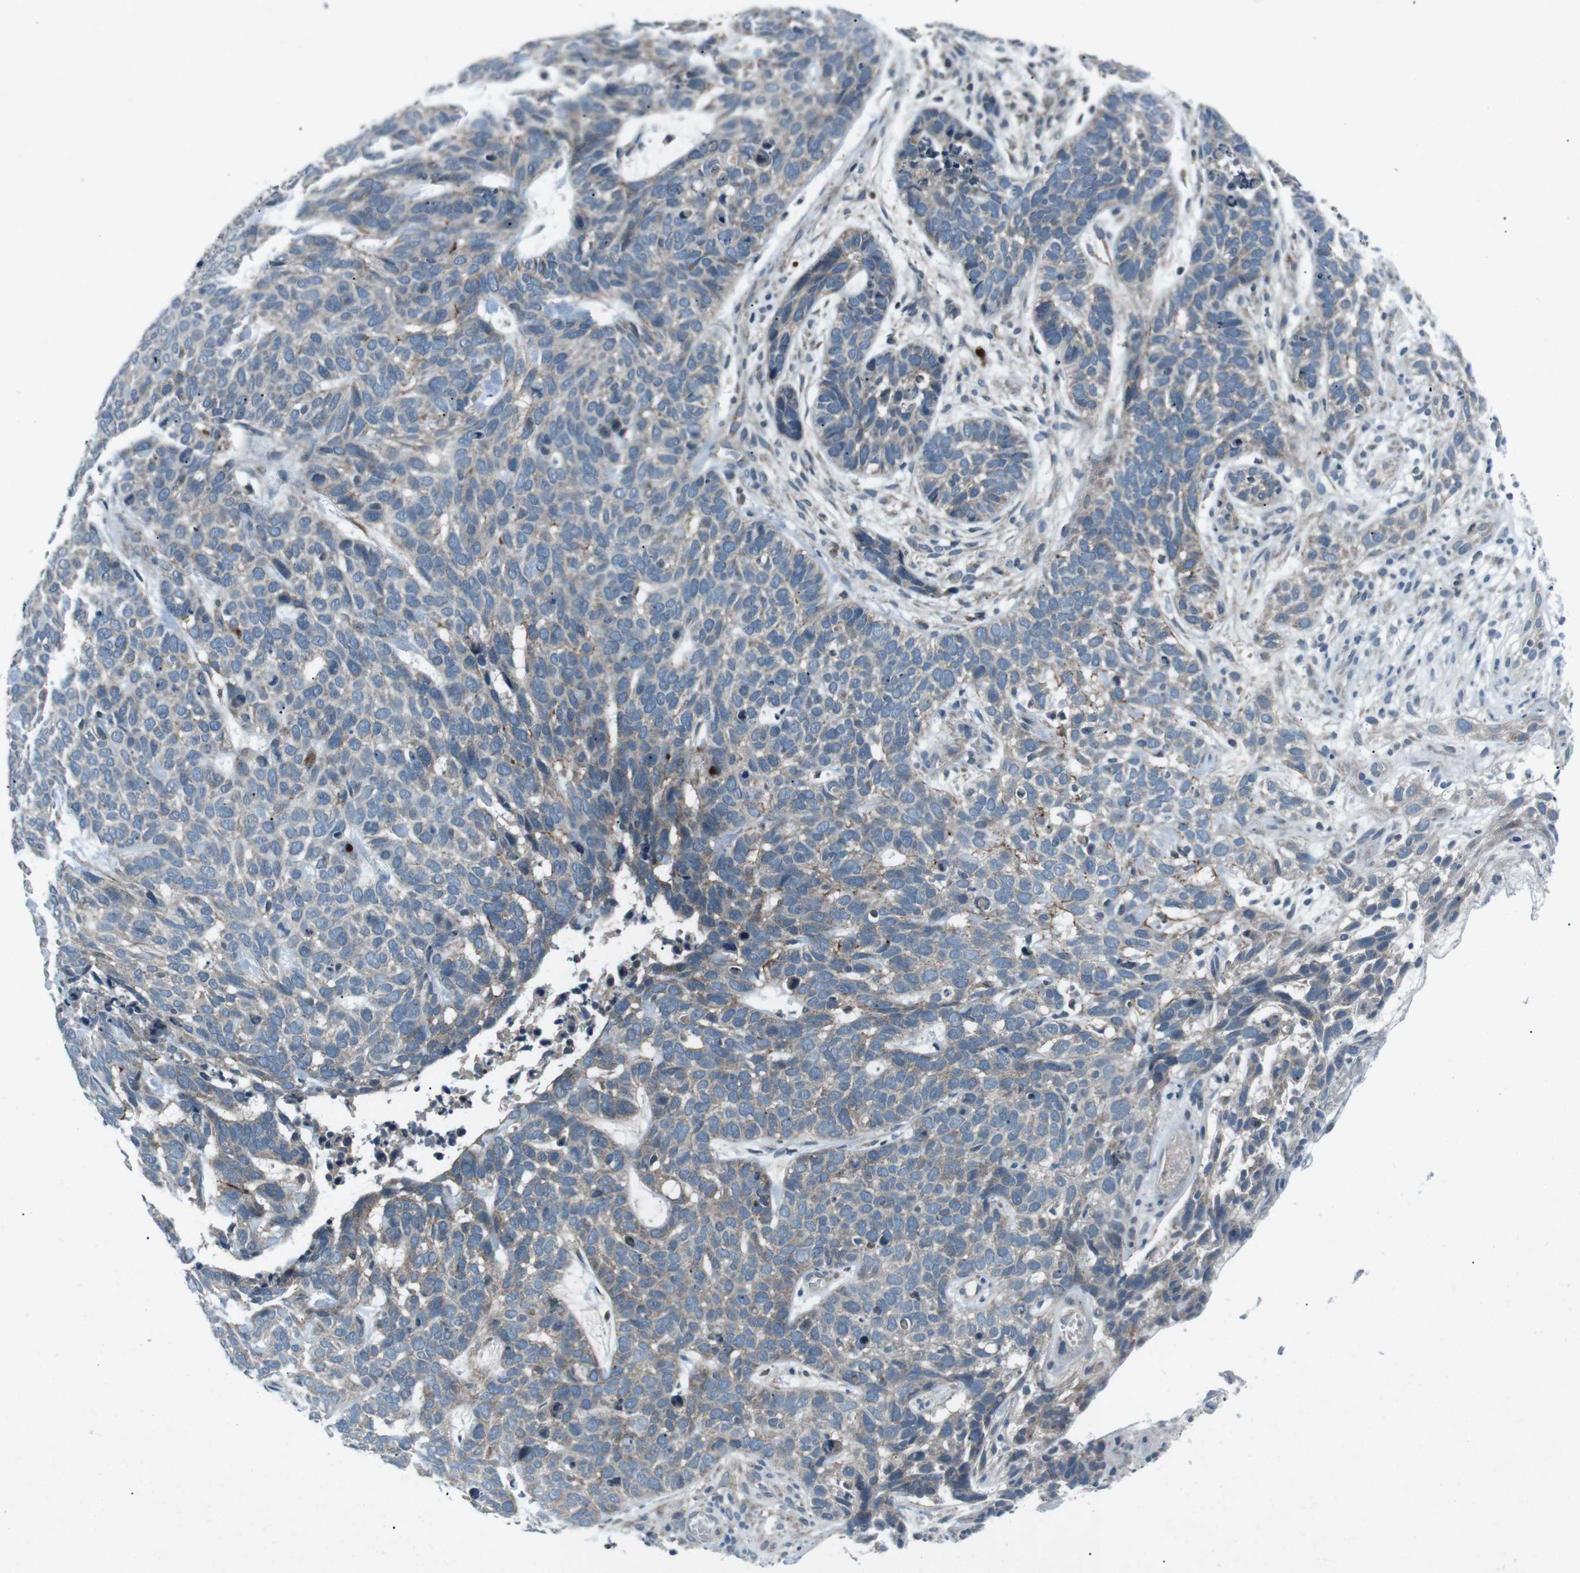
{"staining": {"intensity": "weak", "quantity": "25%-75%", "location": "cytoplasmic/membranous"}, "tissue": "skin cancer", "cell_type": "Tumor cells", "image_type": "cancer", "snomed": [{"axis": "morphology", "description": "Basal cell carcinoma"}, {"axis": "topography", "description": "Skin"}], "caption": "Weak cytoplasmic/membranous positivity is appreciated in approximately 25%-75% of tumor cells in basal cell carcinoma (skin).", "gene": "CDK16", "patient": {"sex": "male", "age": 87}}